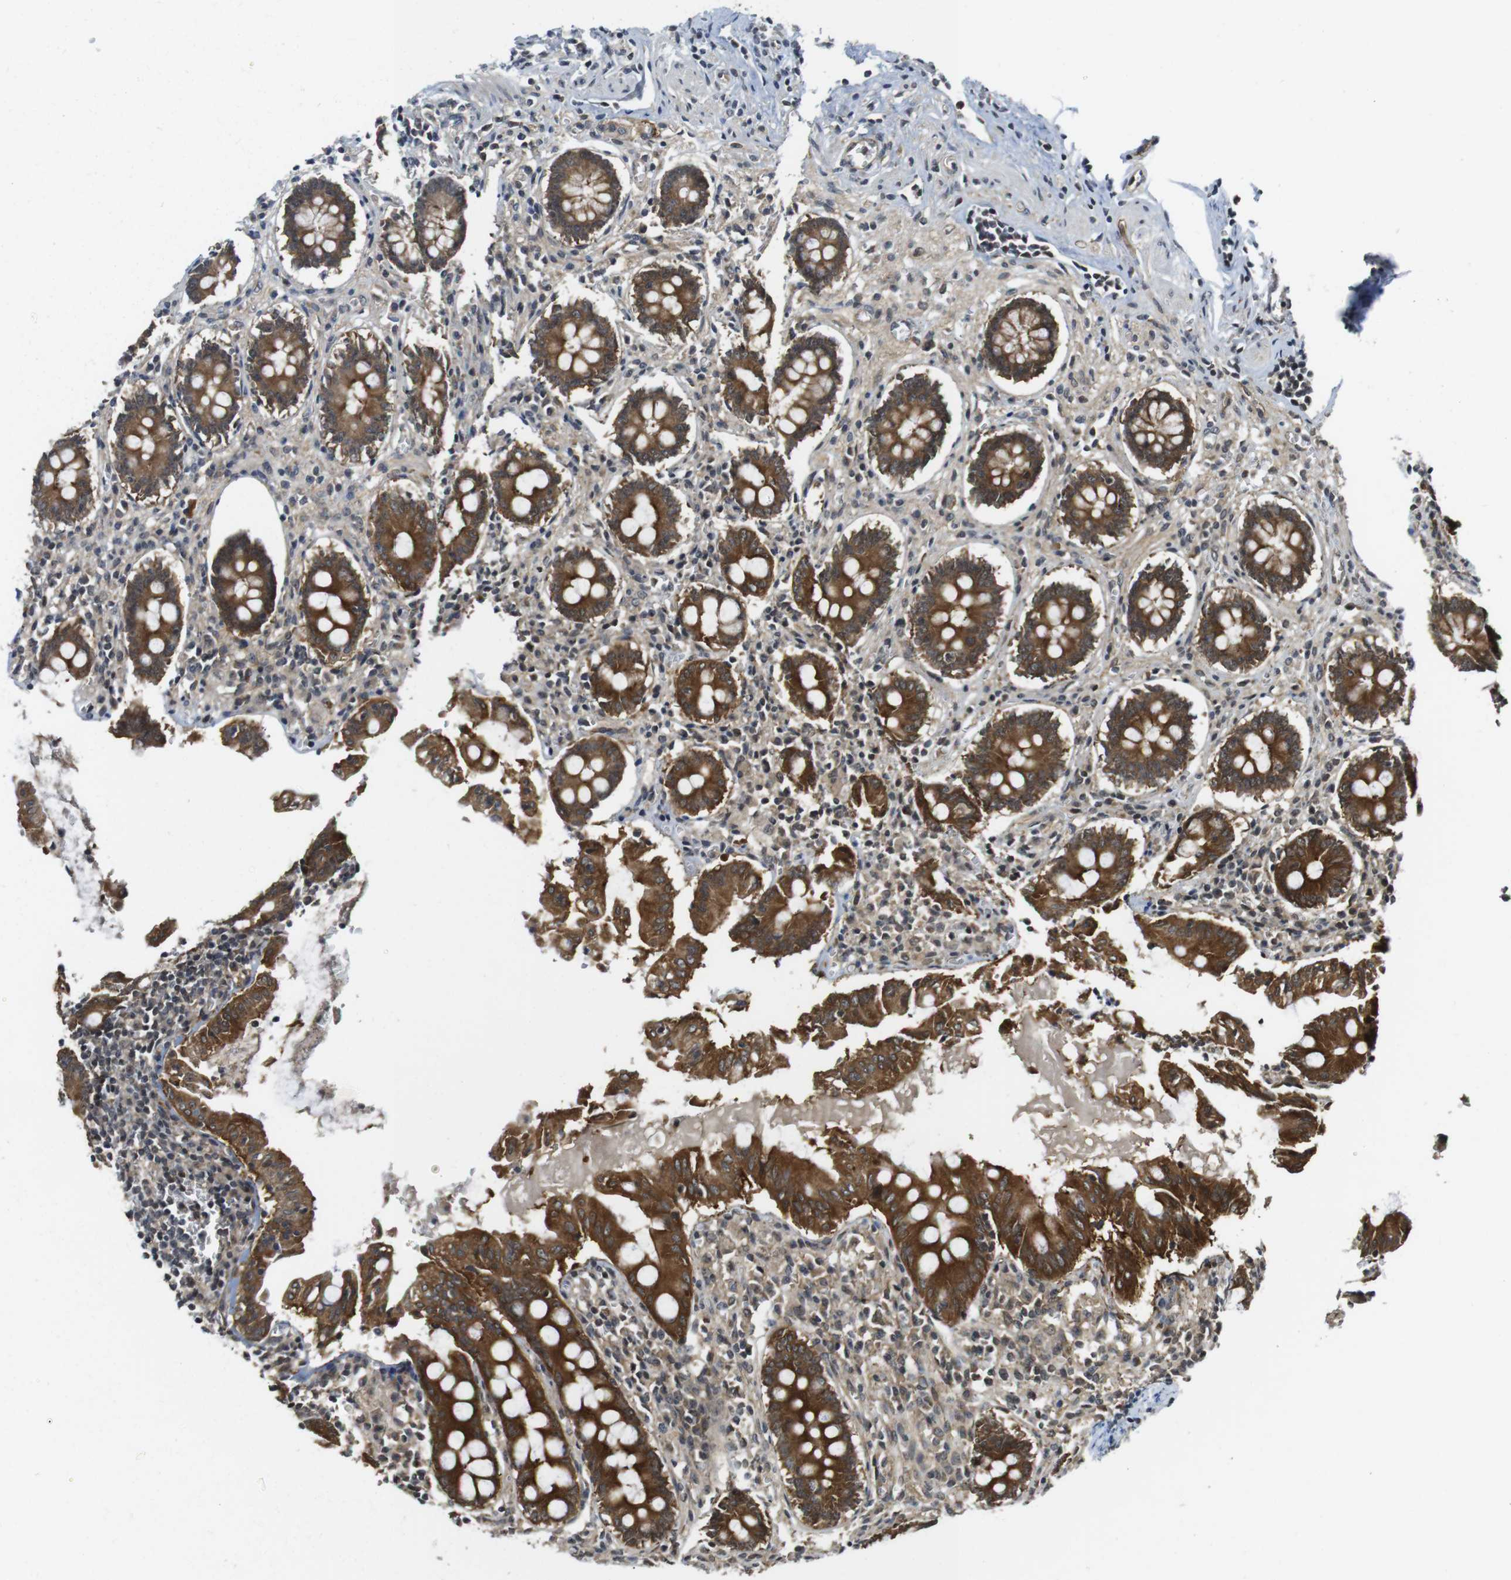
{"staining": {"intensity": "strong", "quantity": ">75%", "location": "cytoplasmic/membranous"}, "tissue": "appendix", "cell_type": "Glandular cells", "image_type": "normal", "snomed": [{"axis": "morphology", "description": "Normal tissue, NOS"}, {"axis": "topography", "description": "Appendix"}], "caption": "Protein staining of normal appendix shows strong cytoplasmic/membranous expression in approximately >75% of glandular cells.", "gene": "CC2D1A", "patient": {"sex": "female", "age": 50}}